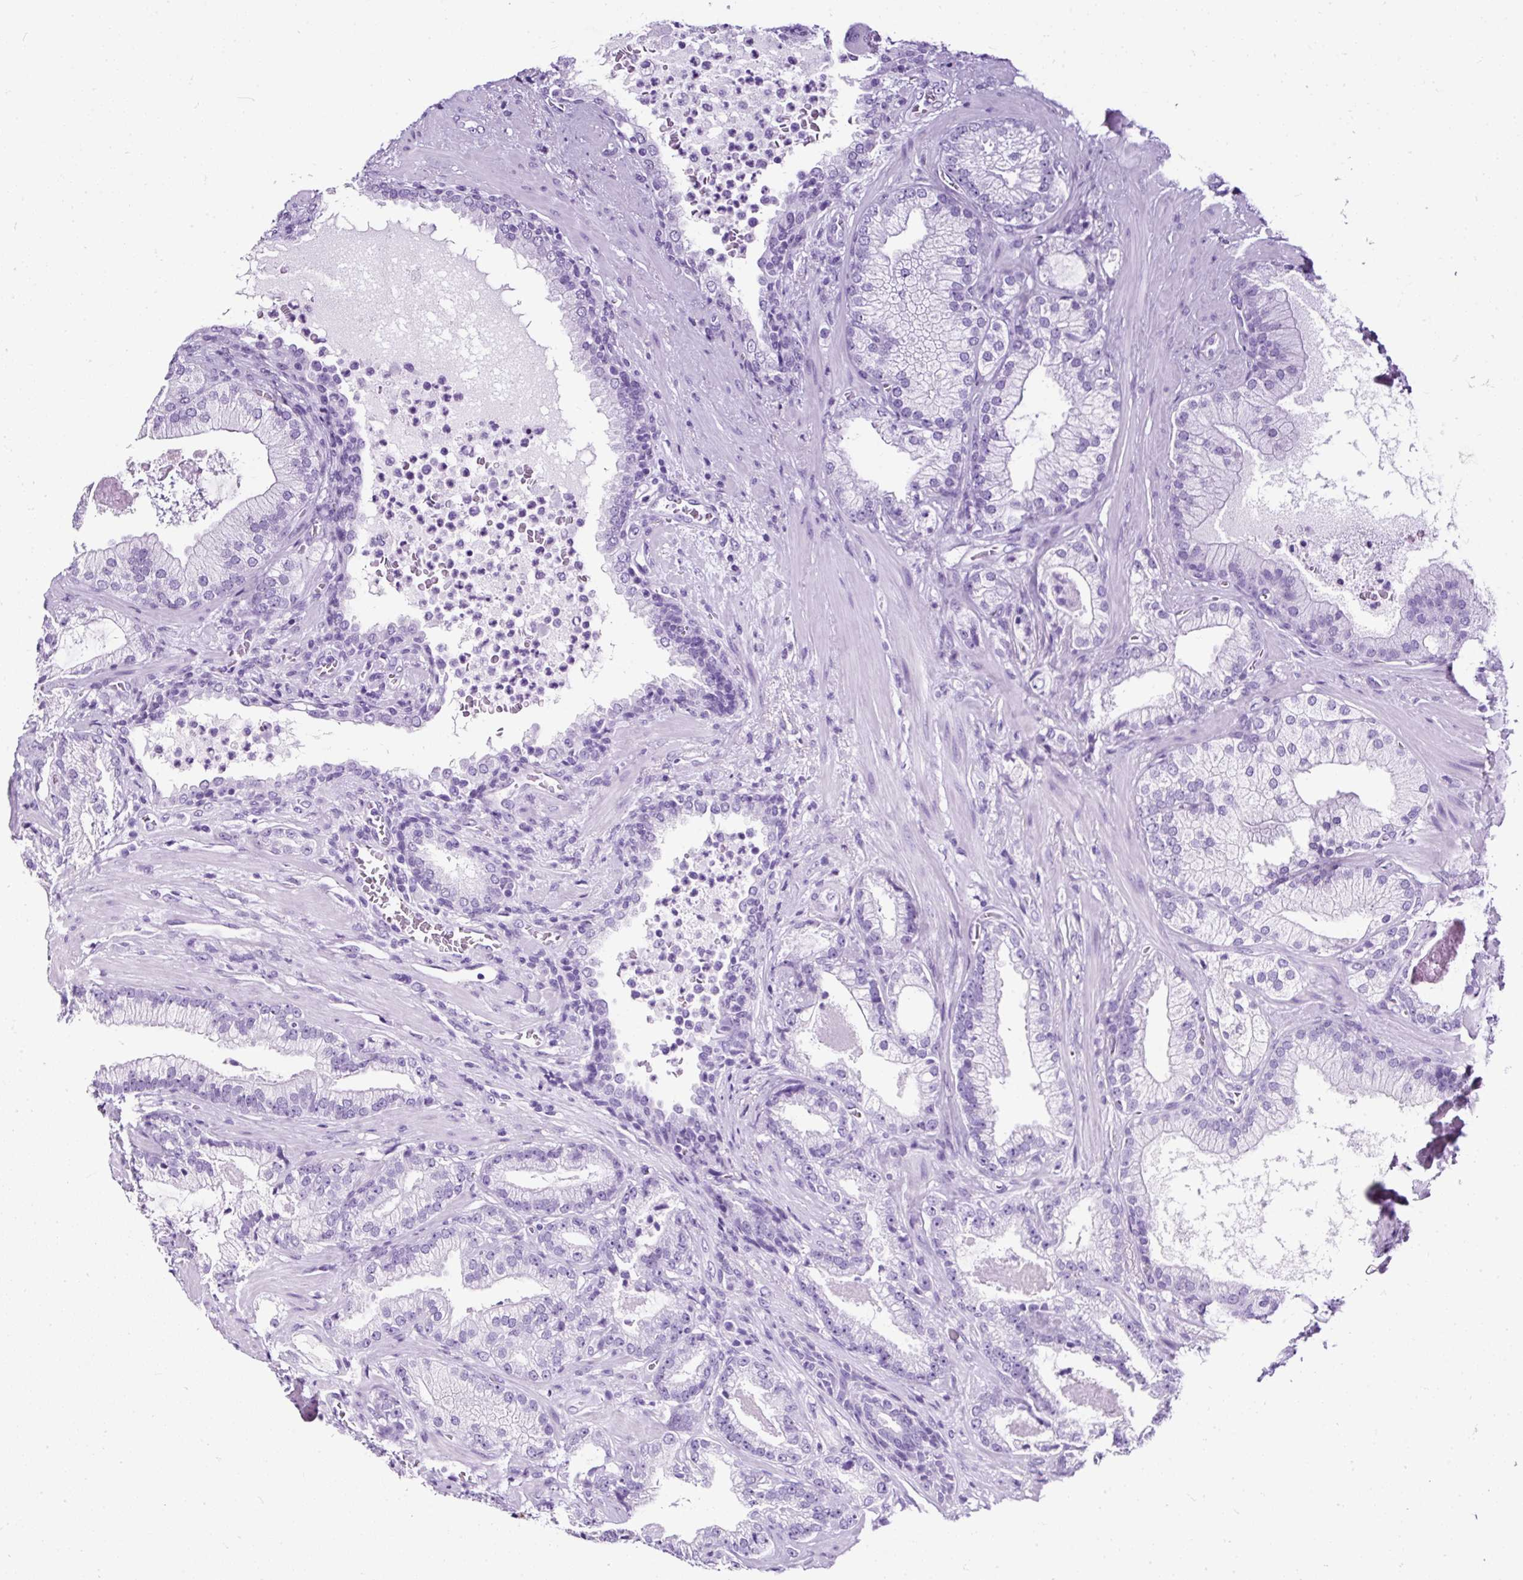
{"staining": {"intensity": "negative", "quantity": "none", "location": "none"}, "tissue": "prostate cancer", "cell_type": "Tumor cells", "image_type": "cancer", "snomed": [{"axis": "morphology", "description": "Adenocarcinoma, High grade"}, {"axis": "topography", "description": "Prostate"}], "caption": "This histopathology image is of prostate adenocarcinoma (high-grade) stained with immunohistochemistry (IHC) to label a protein in brown with the nuclei are counter-stained blue. There is no positivity in tumor cells.", "gene": "NTS", "patient": {"sex": "male", "age": 68}}